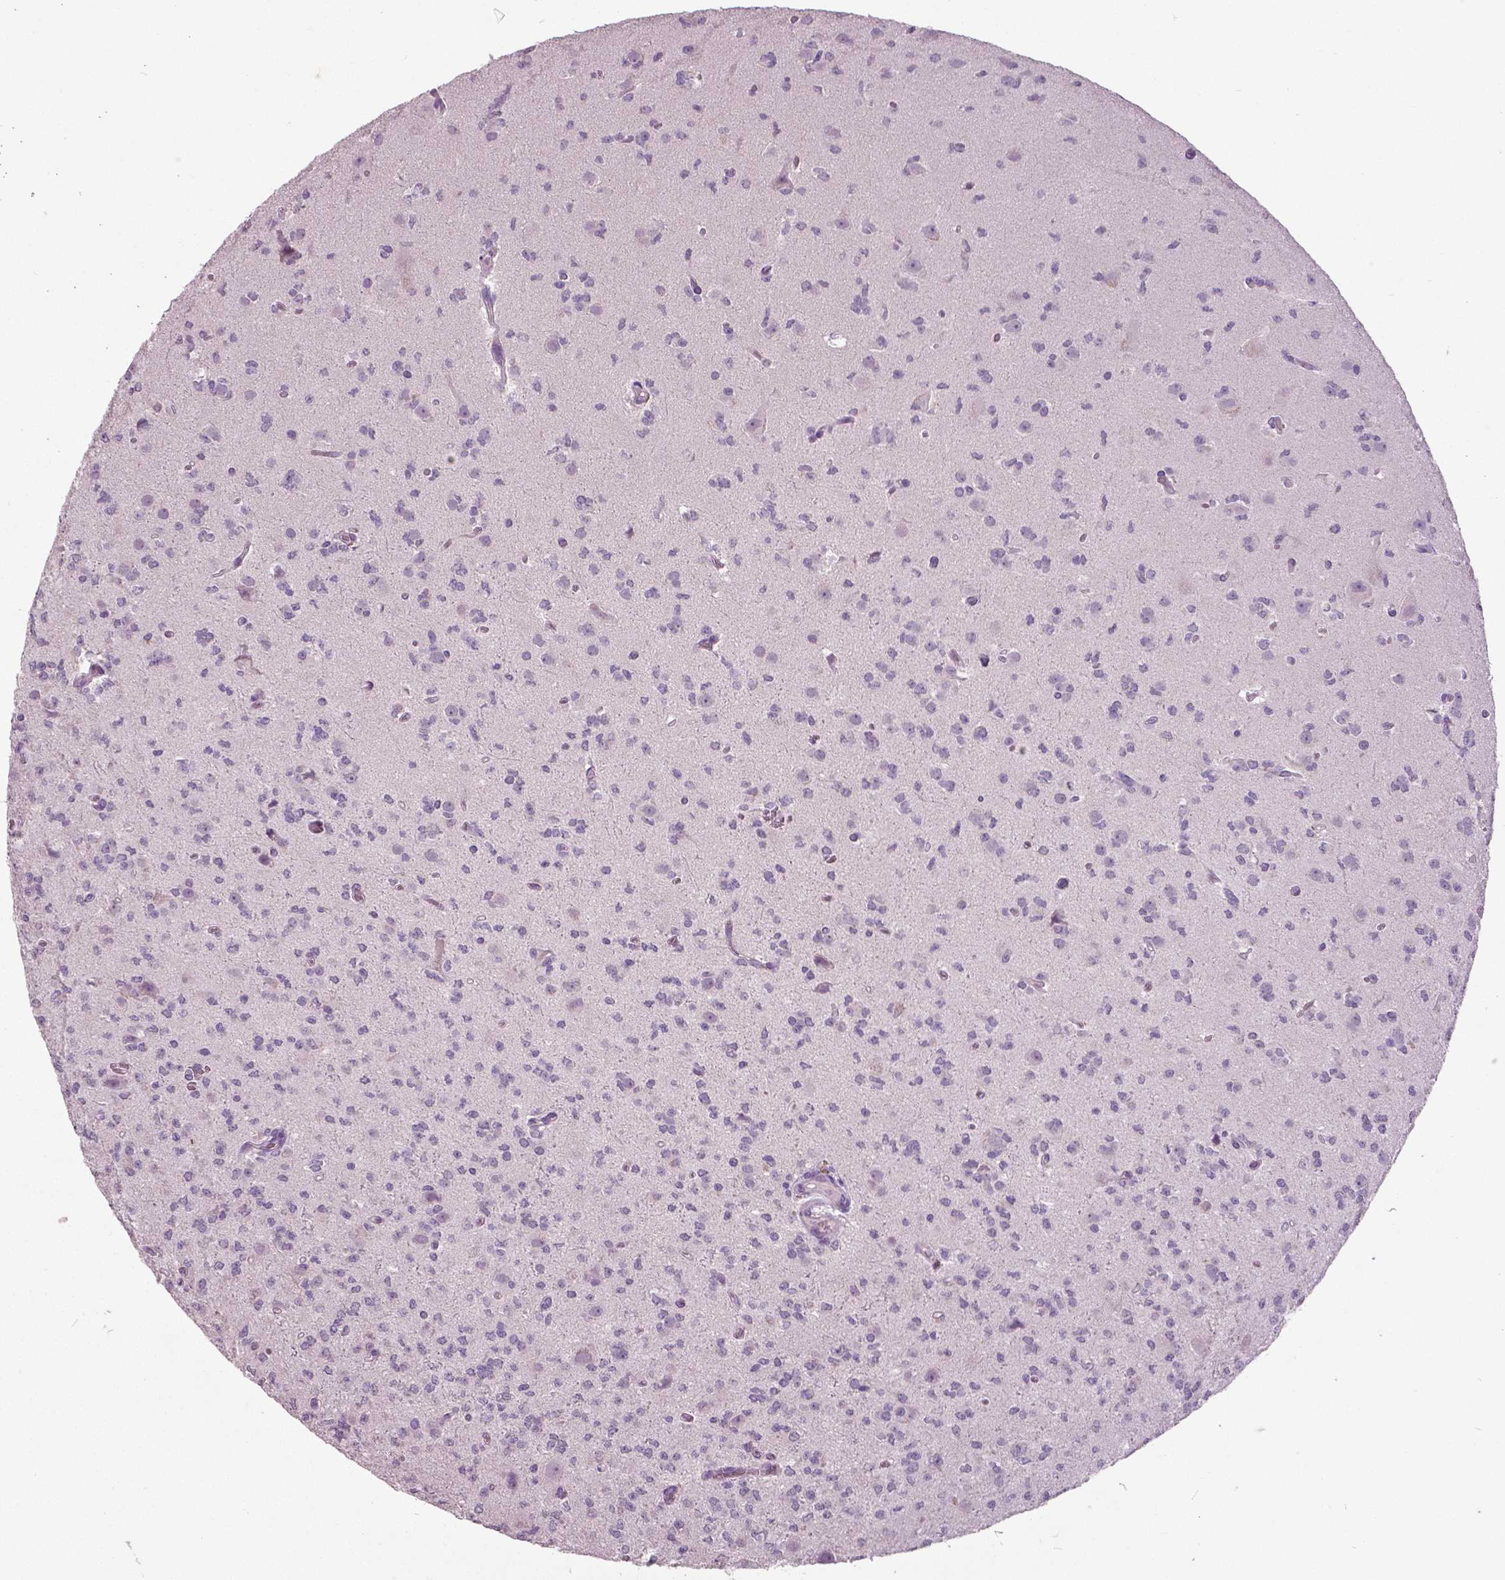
{"staining": {"intensity": "negative", "quantity": "none", "location": "none"}, "tissue": "glioma", "cell_type": "Tumor cells", "image_type": "cancer", "snomed": [{"axis": "morphology", "description": "Glioma, malignant, Low grade"}, {"axis": "topography", "description": "Brain"}], "caption": "This is an immunohistochemistry histopathology image of glioma. There is no positivity in tumor cells.", "gene": "FOXA1", "patient": {"sex": "male", "age": 27}}